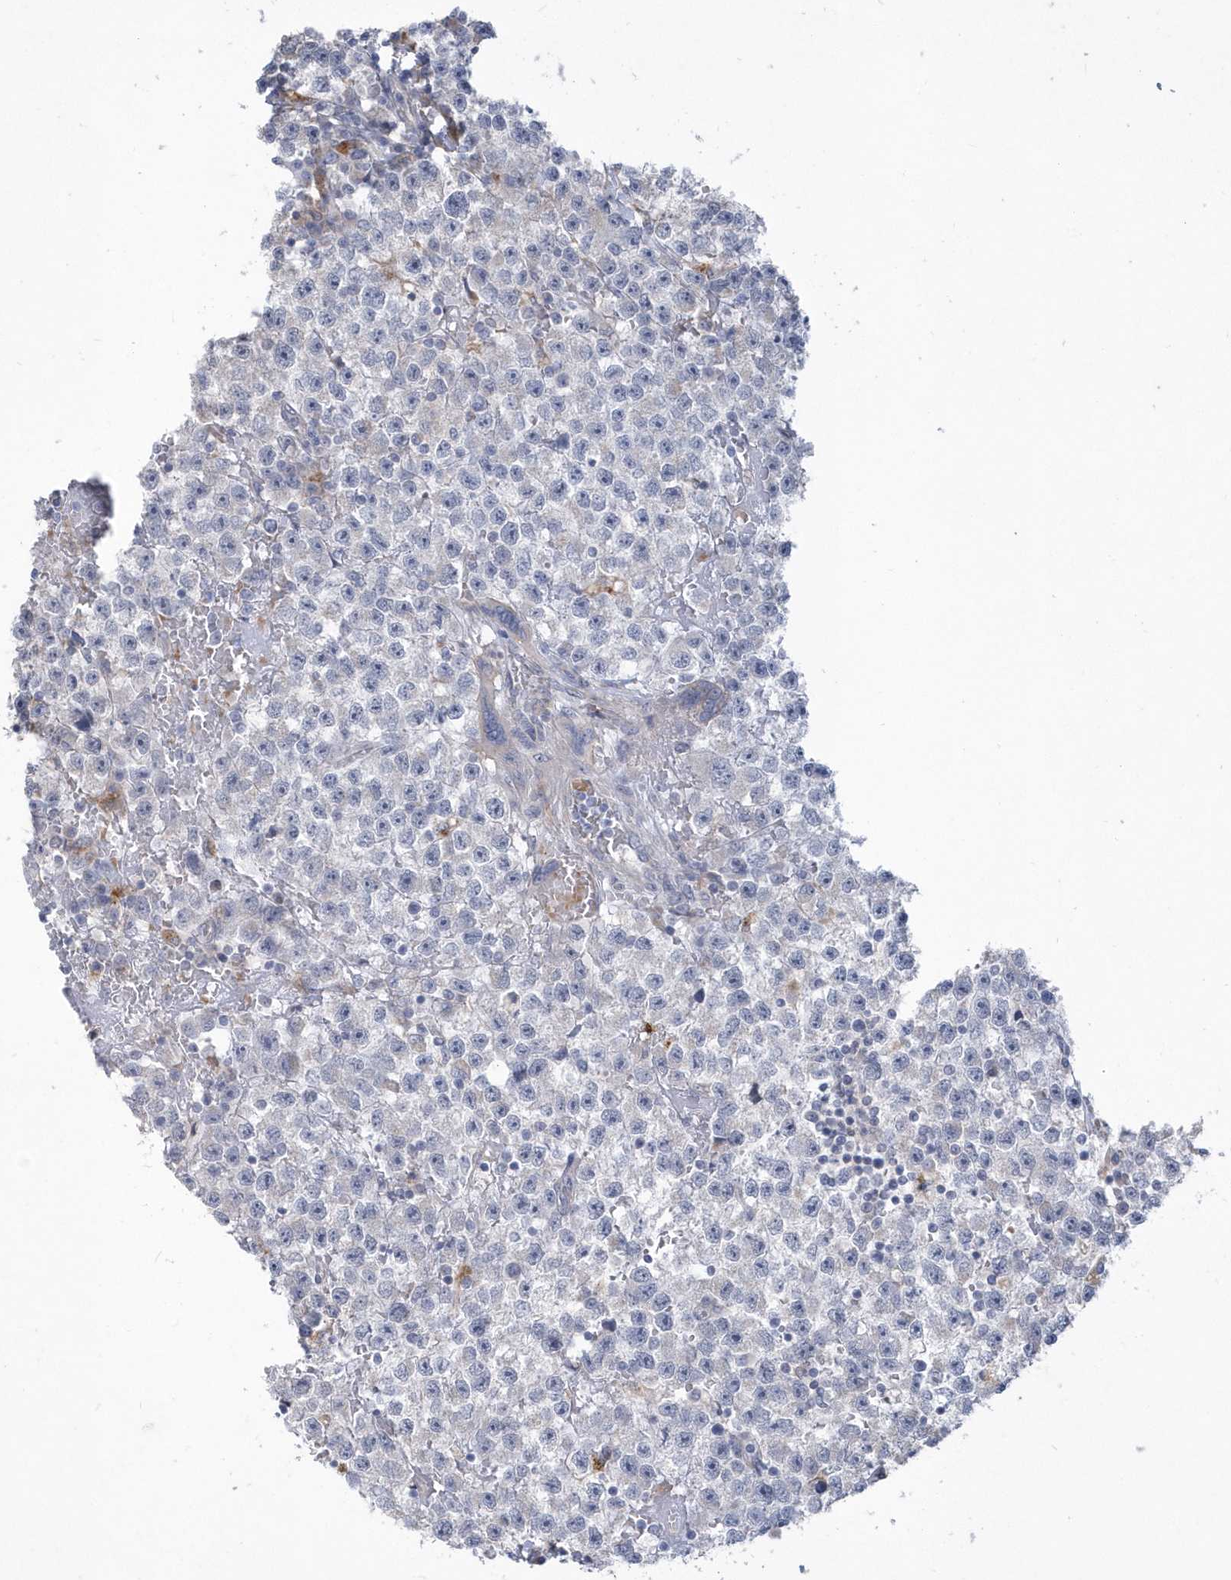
{"staining": {"intensity": "negative", "quantity": "none", "location": "none"}, "tissue": "testis cancer", "cell_type": "Tumor cells", "image_type": "cancer", "snomed": [{"axis": "morphology", "description": "Seminoma, NOS"}, {"axis": "topography", "description": "Testis"}], "caption": "The IHC image has no significant positivity in tumor cells of testis cancer tissue.", "gene": "TSPEAR", "patient": {"sex": "male", "age": 22}}